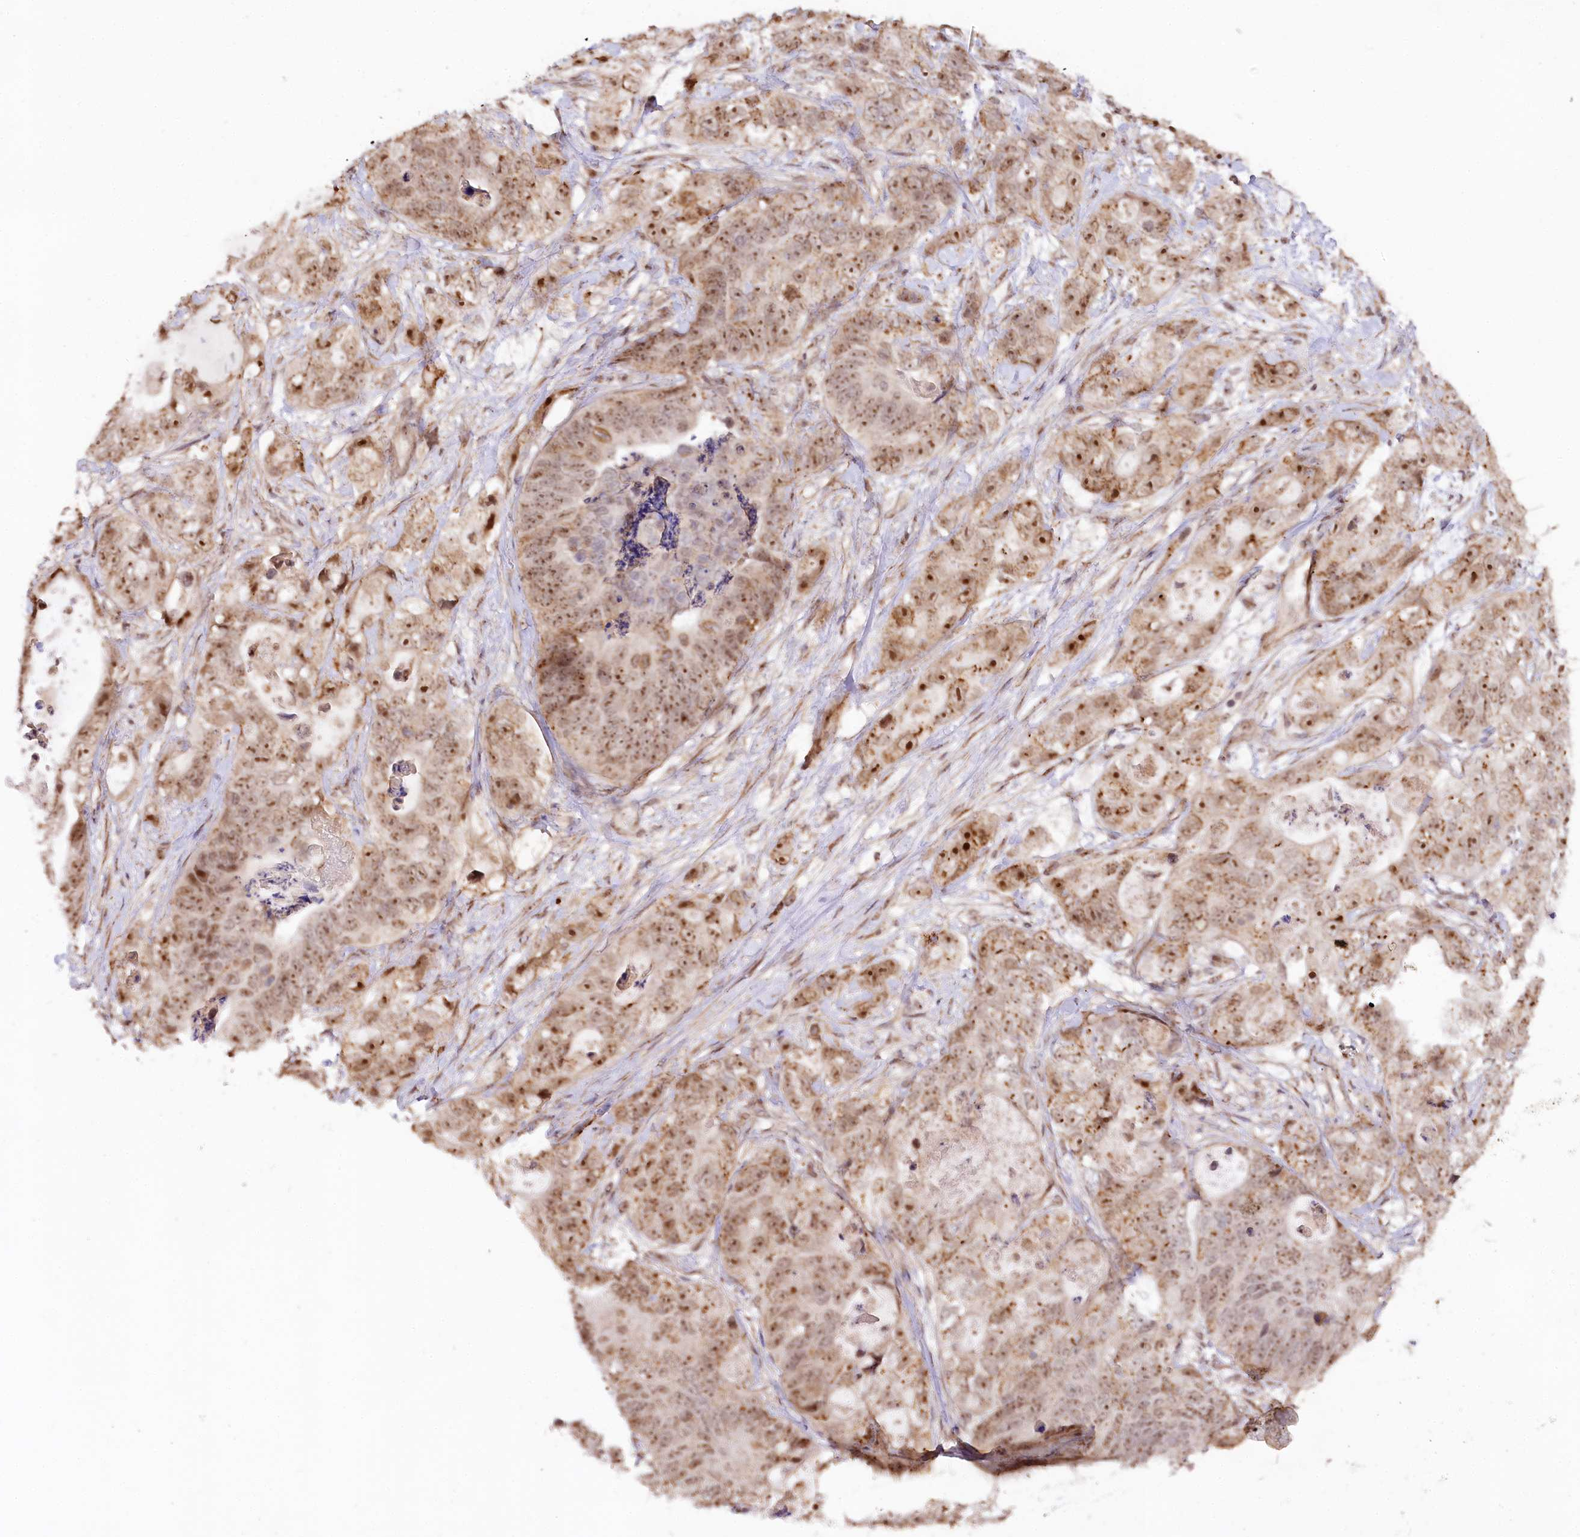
{"staining": {"intensity": "moderate", "quantity": ">75%", "location": "cytoplasmic/membranous,nuclear"}, "tissue": "stomach cancer", "cell_type": "Tumor cells", "image_type": "cancer", "snomed": [{"axis": "morphology", "description": "Adenocarcinoma, NOS"}, {"axis": "topography", "description": "Stomach"}], "caption": "Stomach adenocarcinoma stained for a protein exhibits moderate cytoplasmic/membranous and nuclear positivity in tumor cells.", "gene": "GNL3L", "patient": {"sex": "female", "age": 89}}